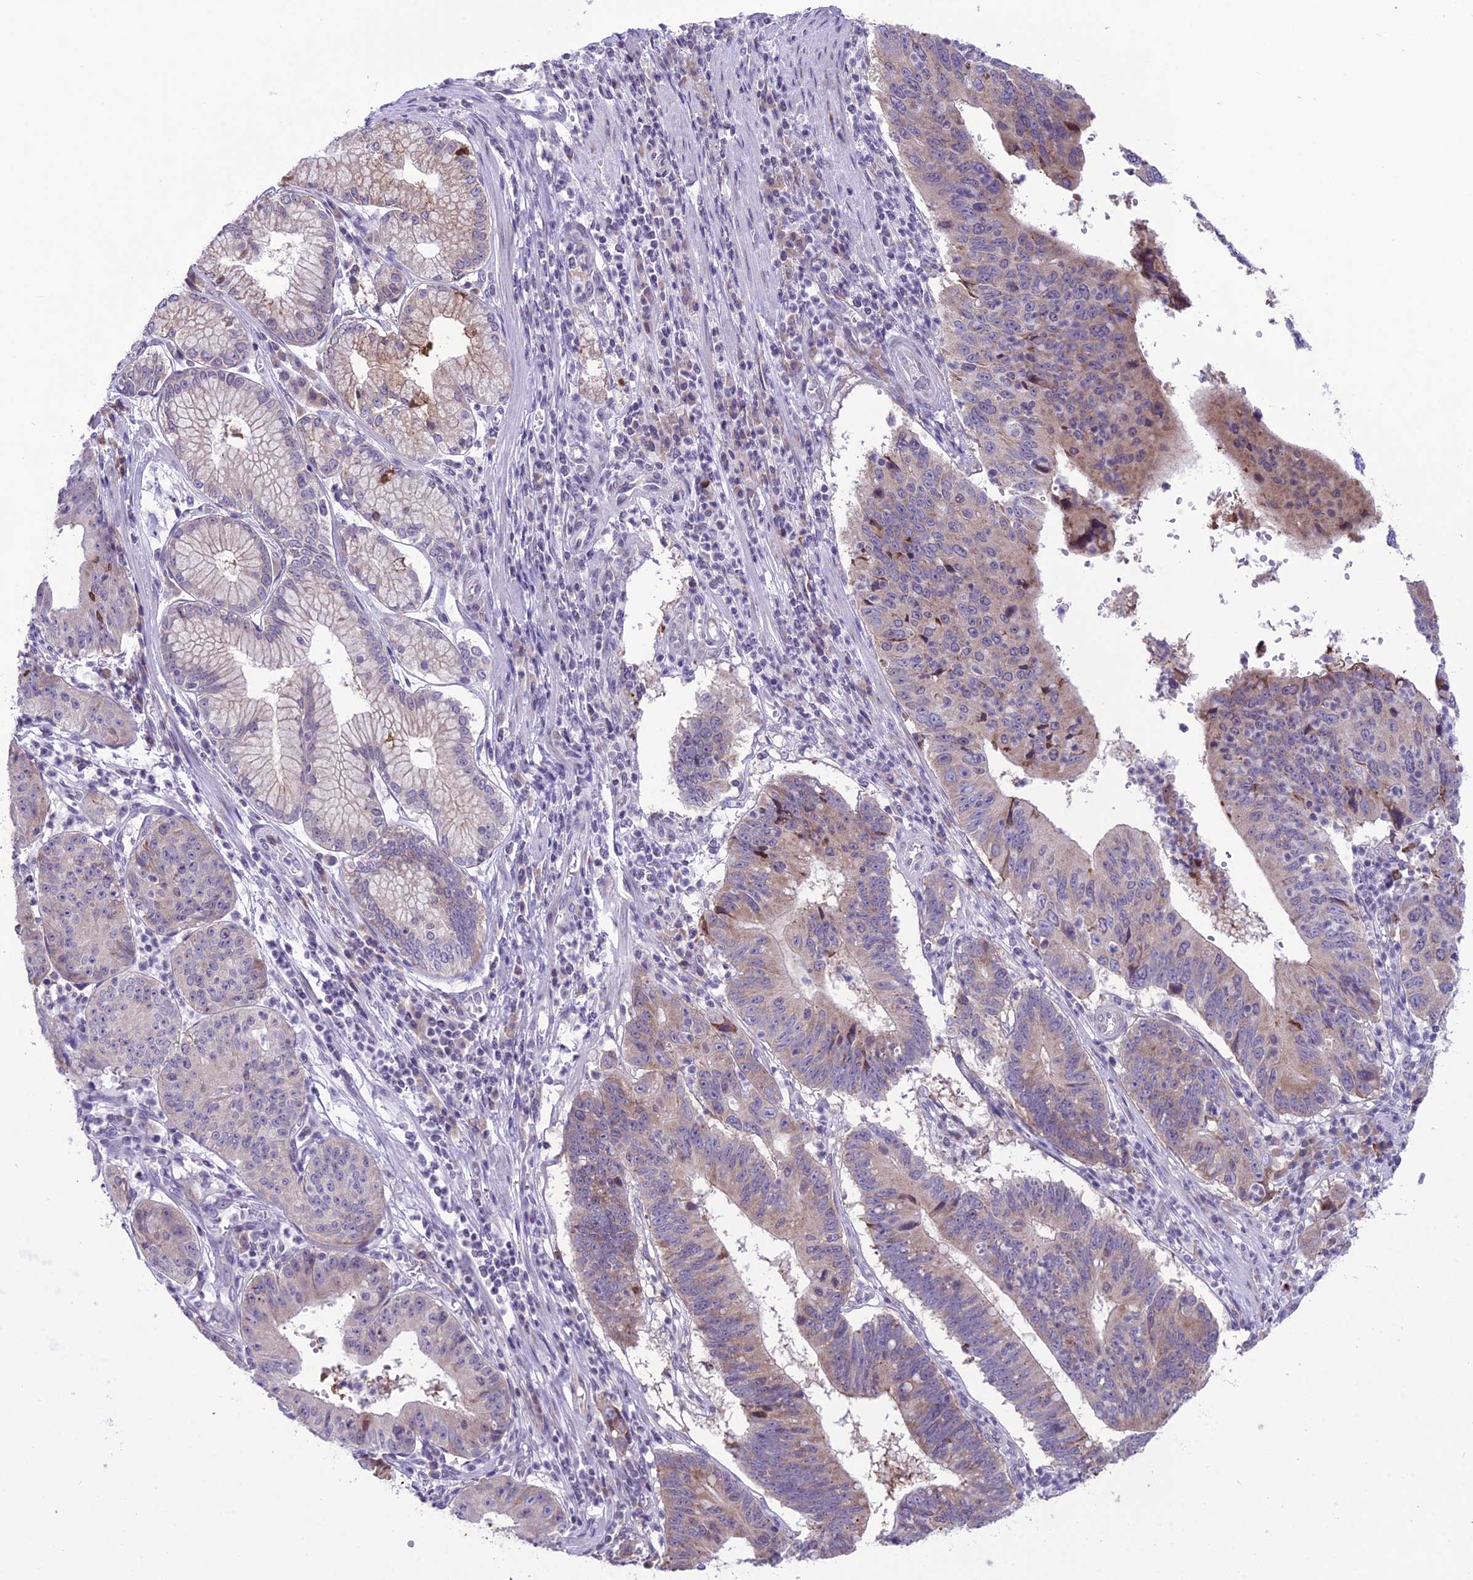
{"staining": {"intensity": "weak", "quantity": "25%-75%", "location": "cytoplasmic/membranous"}, "tissue": "stomach cancer", "cell_type": "Tumor cells", "image_type": "cancer", "snomed": [{"axis": "morphology", "description": "Adenocarcinoma, NOS"}, {"axis": "topography", "description": "Stomach"}], "caption": "About 25%-75% of tumor cells in stomach cancer (adenocarcinoma) reveal weak cytoplasmic/membranous protein expression as visualized by brown immunohistochemical staining.", "gene": "RPS26", "patient": {"sex": "male", "age": 59}}